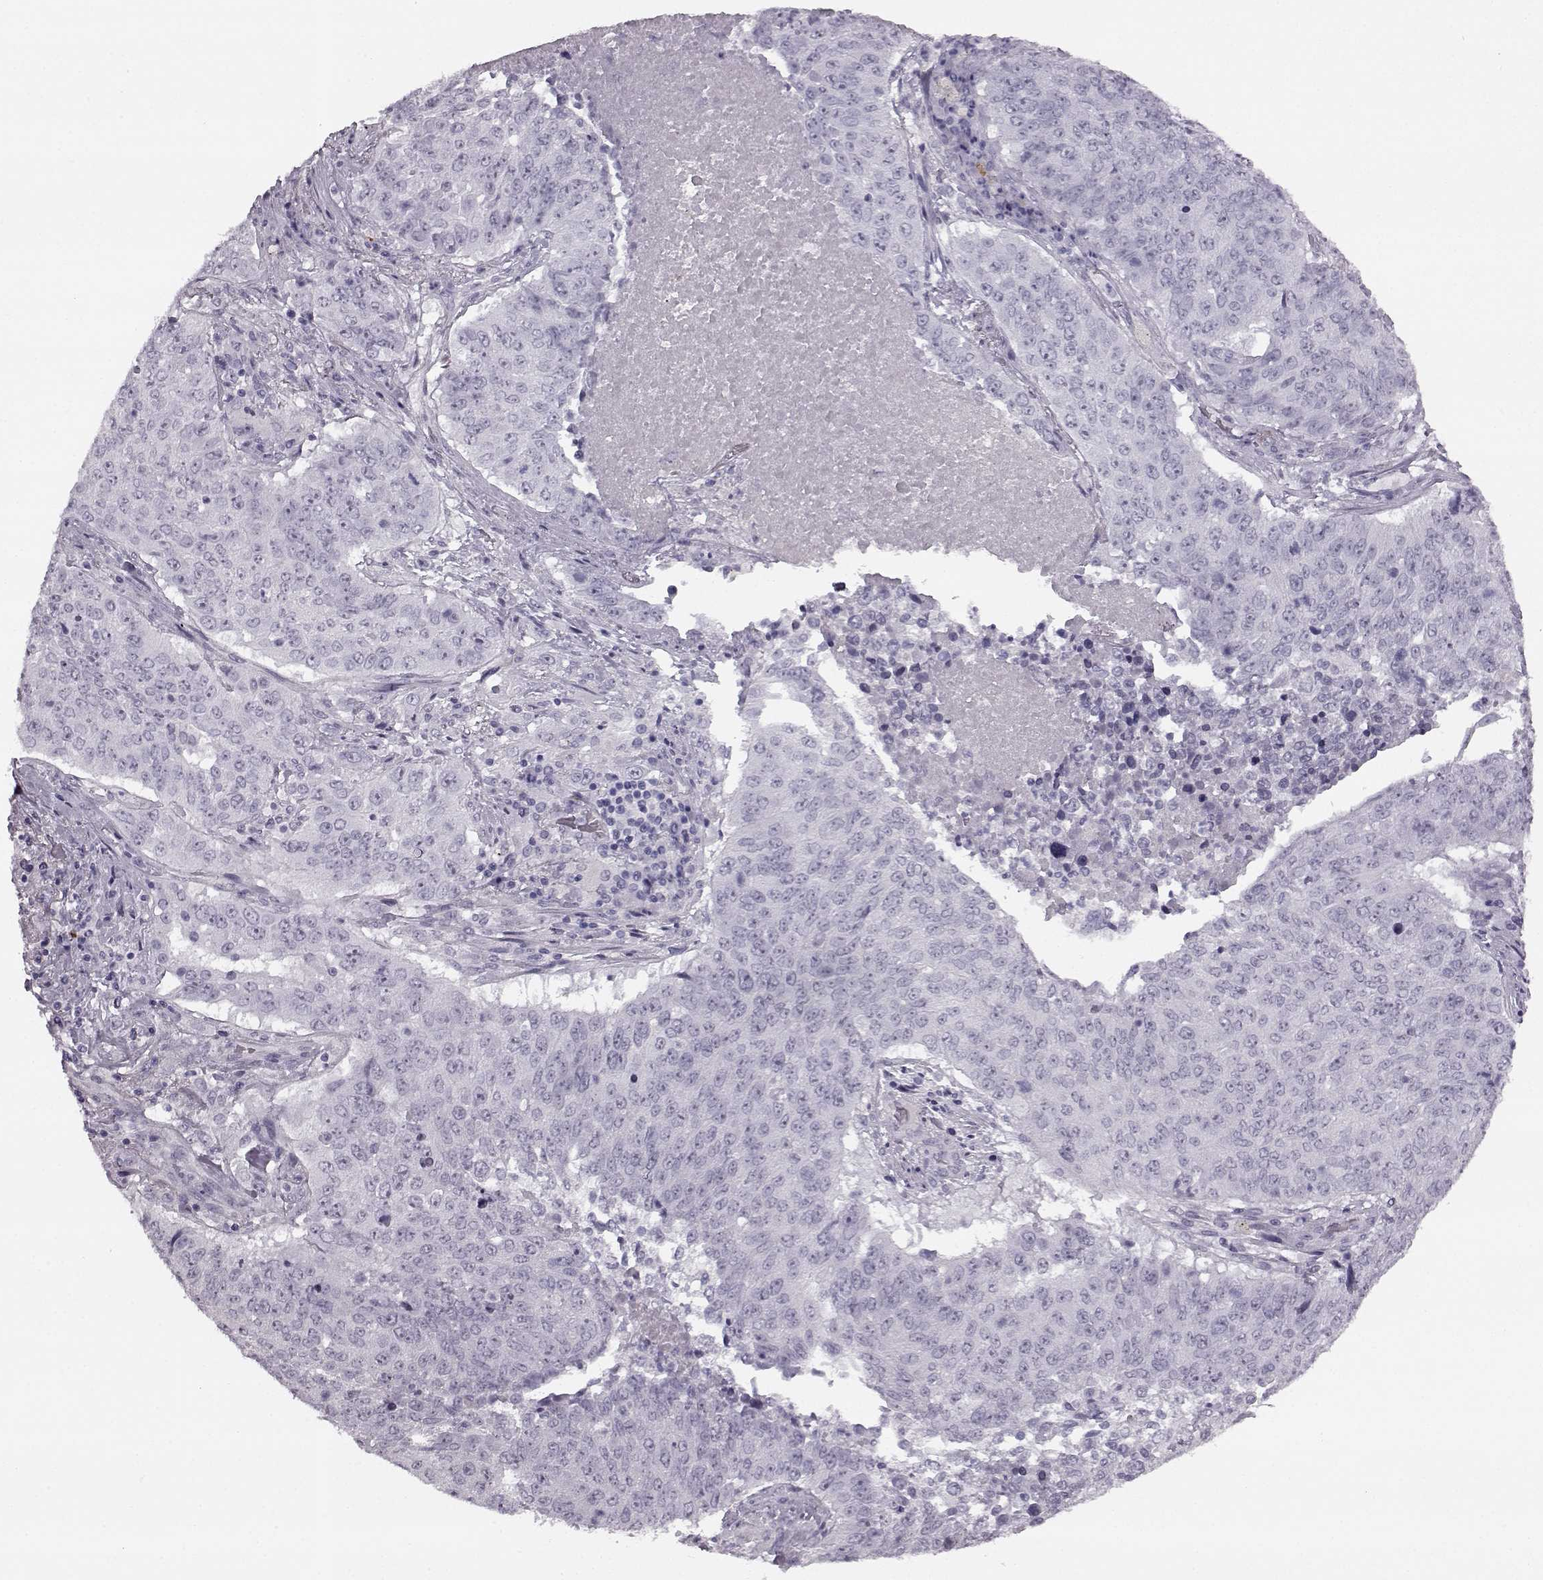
{"staining": {"intensity": "negative", "quantity": "none", "location": "none"}, "tissue": "lung cancer", "cell_type": "Tumor cells", "image_type": "cancer", "snomed": [{"axis": "morphology", "description": "Normal tissue, NOS"}, {"axis": "morphology", "description": "Squamous cell carcinoma, NOS"}, {"axis": "topography", "description": "Bronchus"}, {"axis": "topography", "description": "Lung"}], "caption": "An immunohistochemistry histopathology image of lung cancer (squamous cell carcinoma) is shown. There is no staining in tumor cells of lung cancer (squamous cell carcinoma).", "gene": "PRPH2", "patient": {"sex": "male", "age": 64}}